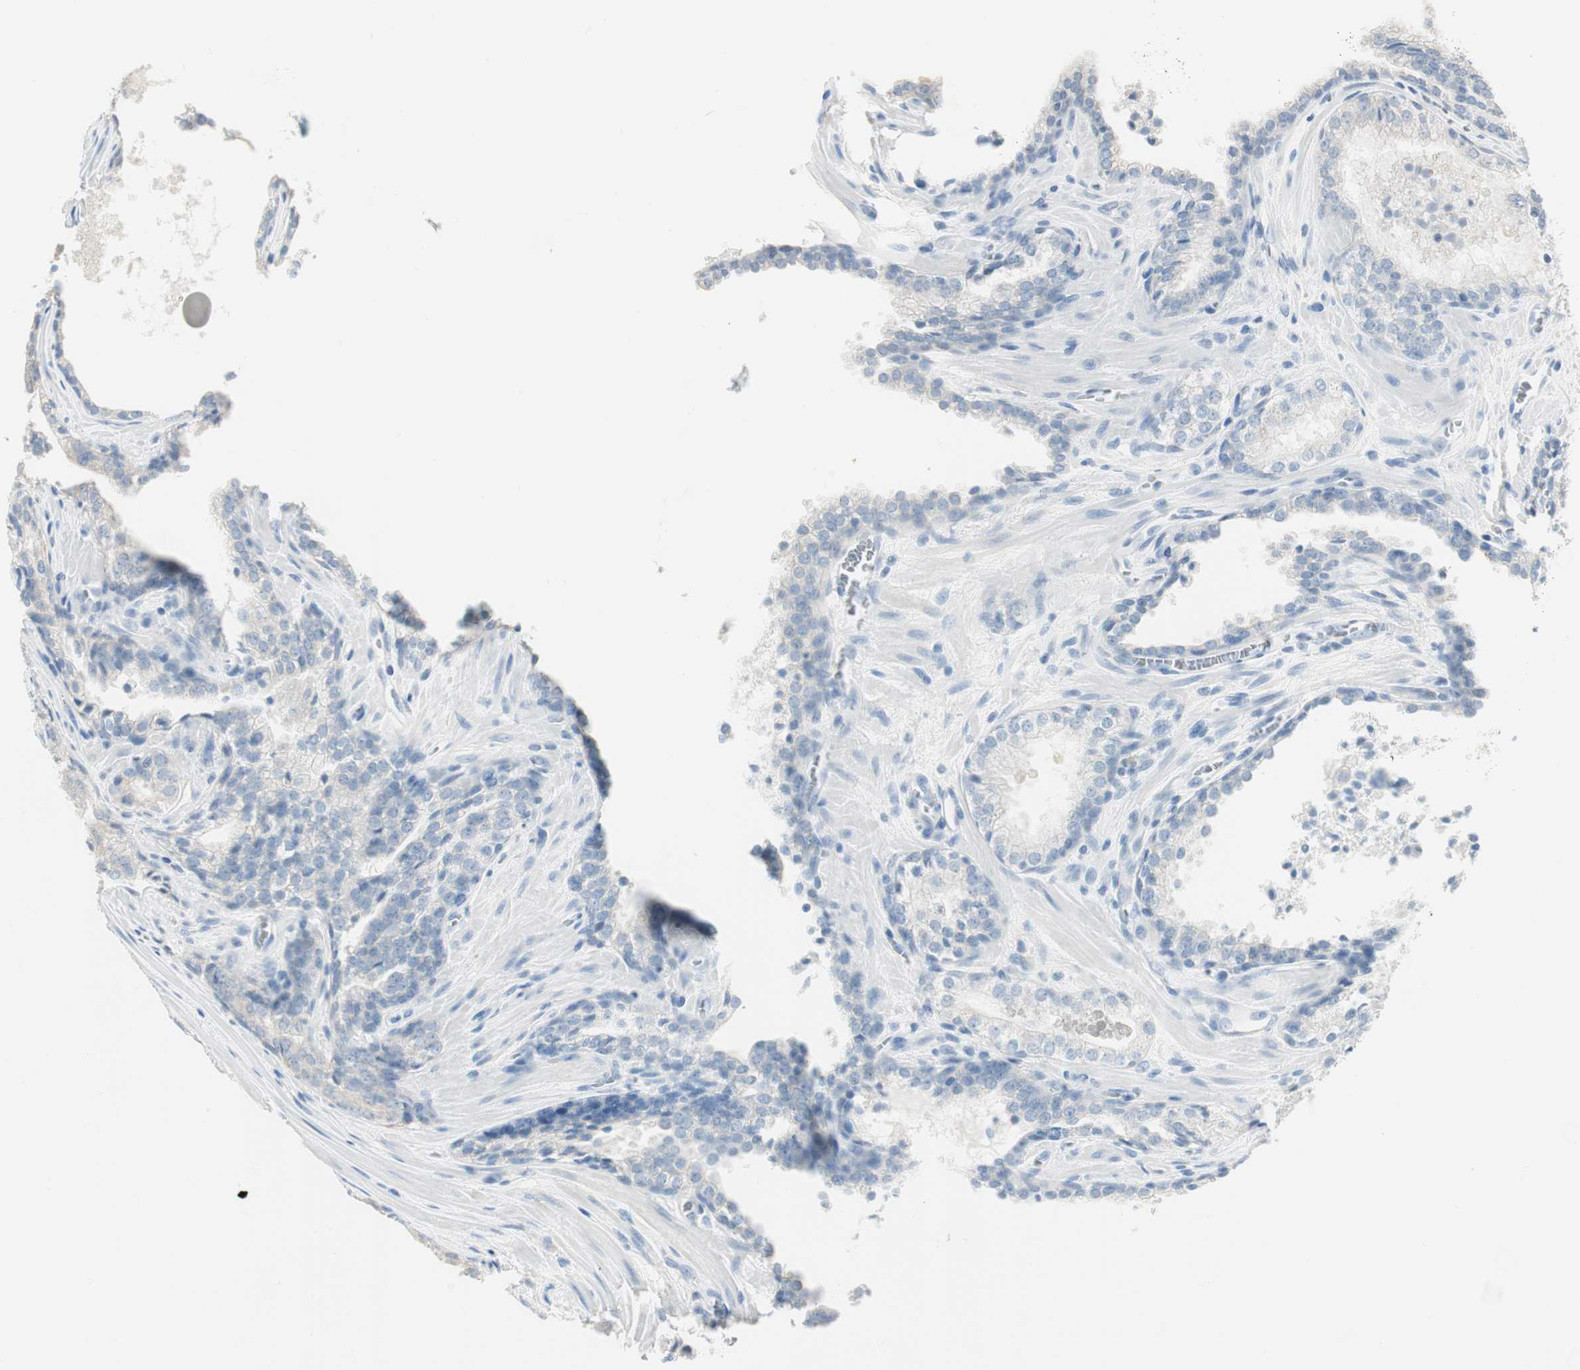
{"staining": {"intensity": "negative", "quantity": "none", "location": "none"}, "tissue": "prostate cancer", "cell_type": "Tumor cells", "image_type": "cancer", "snomed": [{"axis": "morphology", "description": "Adenocarcinoma, Low grade"}, {"axis": "topography", "description": "Prostate"}], "caption": "This is an immunohistochemistry photomicrograph of prostate adenocarcinoma (low-grade). There is no staining in tumor cells.", "gene": "SPINK4", "patient": {"sex": "male", "age": 60}}